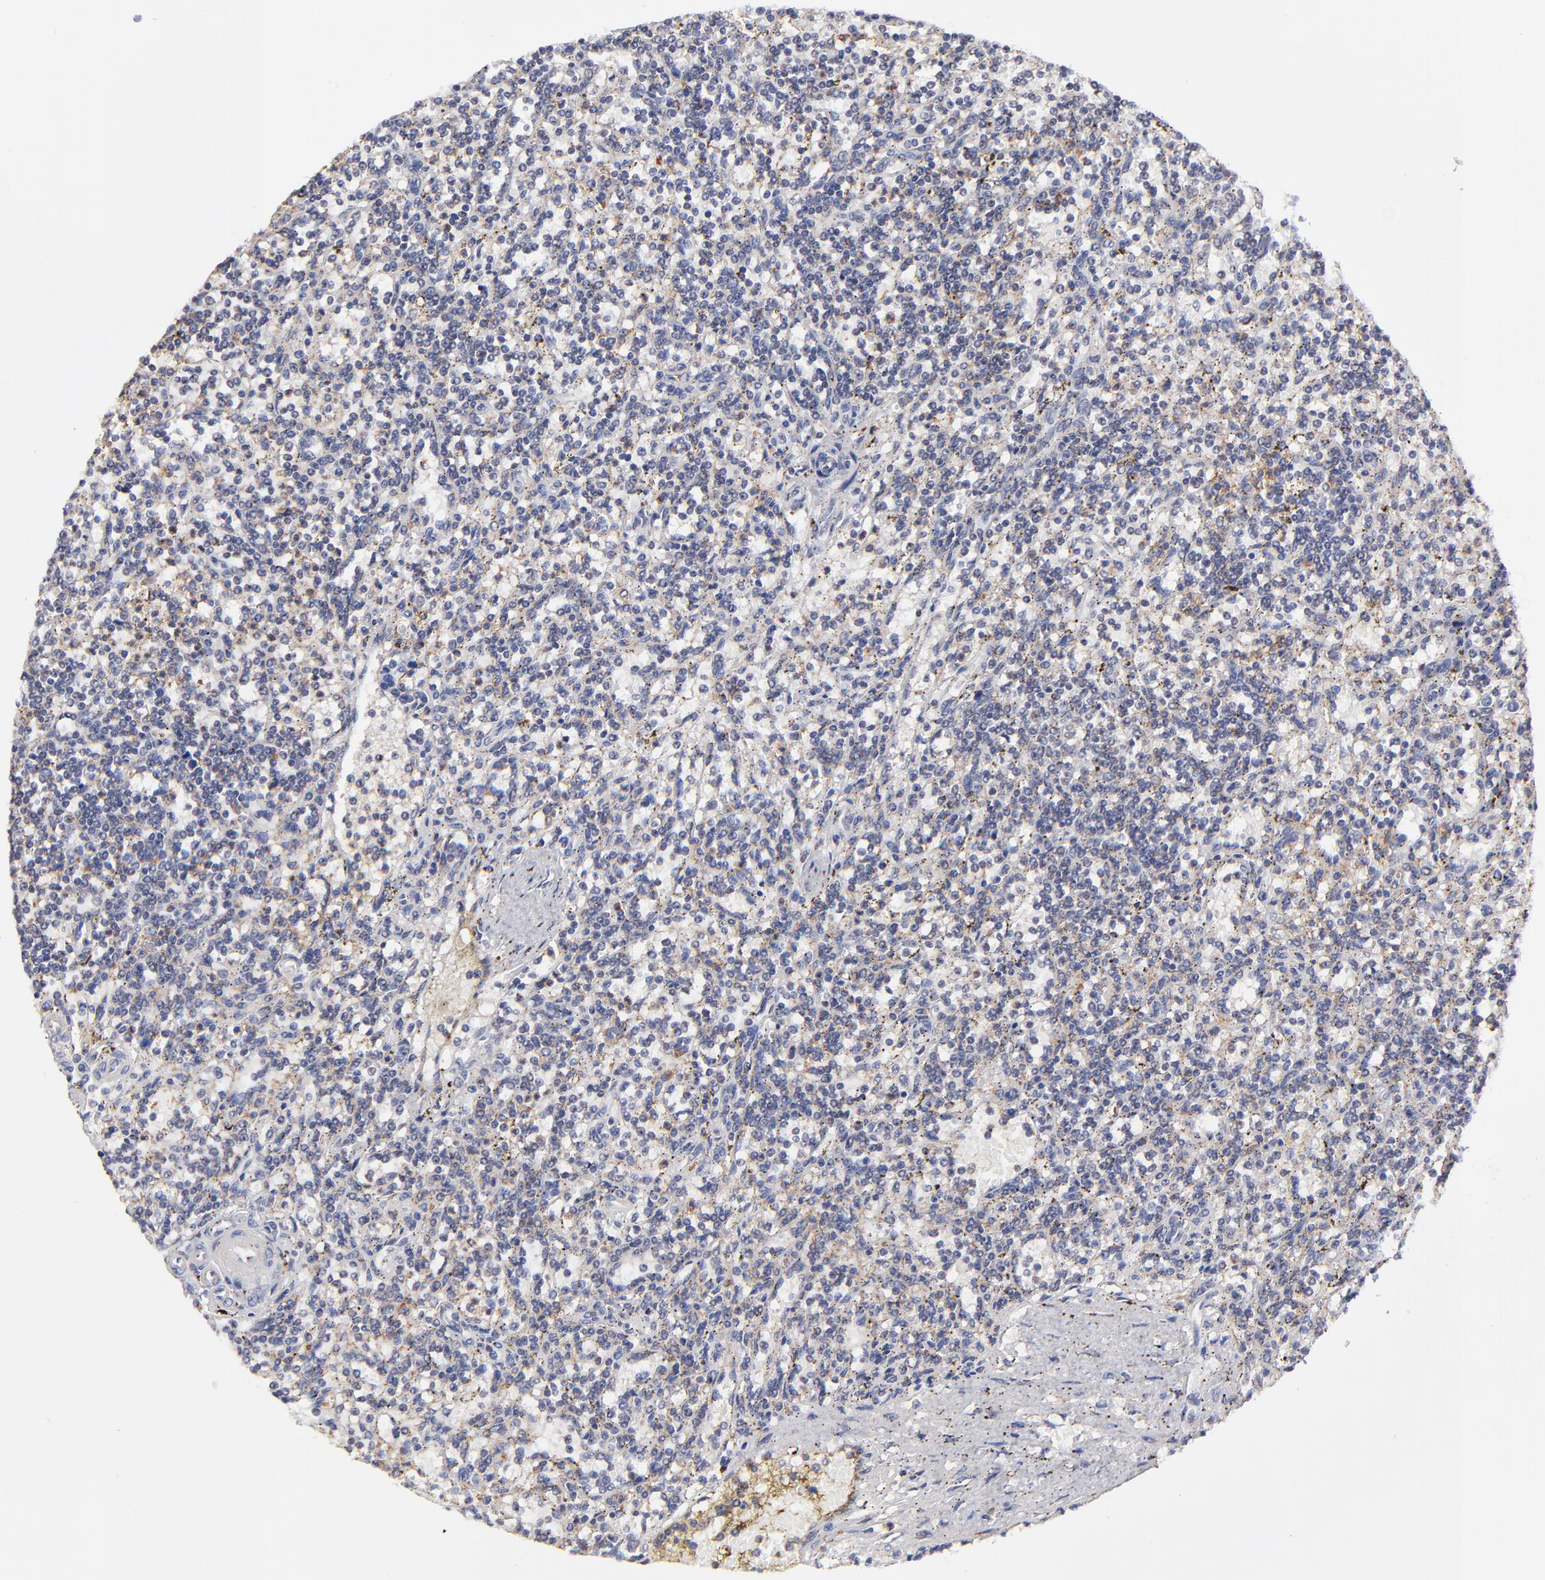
{"staining": {"intensity": "negative", "quantity": "none", "location": "none"}, "tissue": "lymphoma", "cell_type": "Tumor cells", "image_type": "cancer", "snomed": [{"axis": "morphology", "description": "Malignant lymphoma, non-Hodgkin's type, Low grade"}, {"axis": "topography", "description": "Spleen"}], "caption": "The histopathology image exhibits no staining of tumor cells in lymphoma.", "gene": "MAP2K7", "patient": {"sex": "male", "age": 73}}